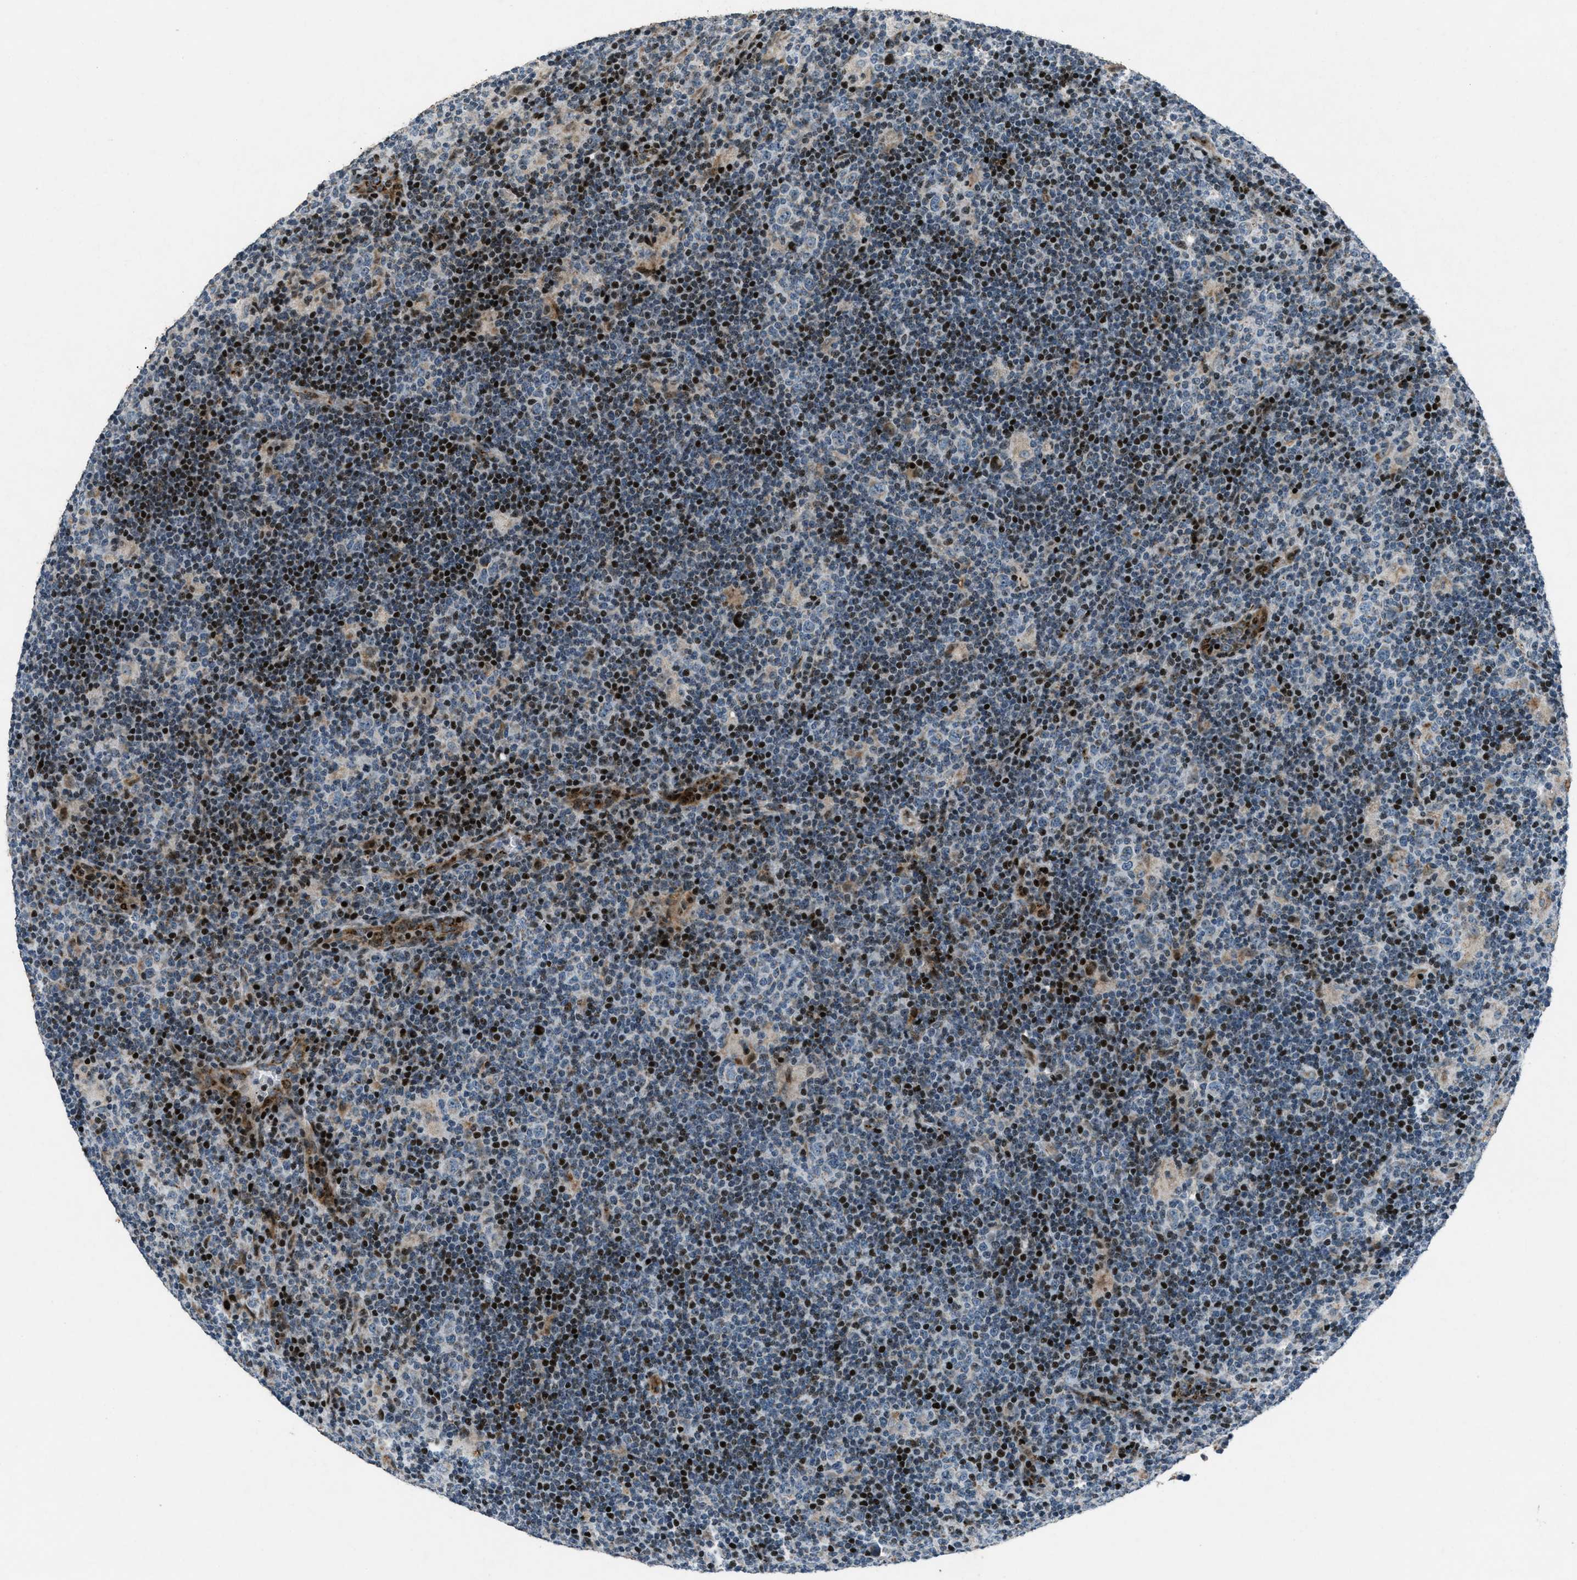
{"staining": {"intensity": "weak", "quantity": "25%-75%", "location": "cytoplasmic/membranous"}, "tissue": "lymphoma", "cell_type": "Tumor cells", "image_type": "cancer", "snomed": [{"axis": "morphology", "description": "Hodgkin's disease, NOS"}, {"axis": "topography", "description": "Lymph node"}], "caption": "Tumor cells demonstrate low levels of weak cytoplasmic/membranous expression in about 25%-75% of cells in human Hodgkin's disease. The staining was performed using DAB to visualize the protein expression in brown, while the nuclei were stained in blue with hematoxylin (Magnification: 20x).", "gene": "GPC6", "patient": {"sex": "female", "age": 57}}